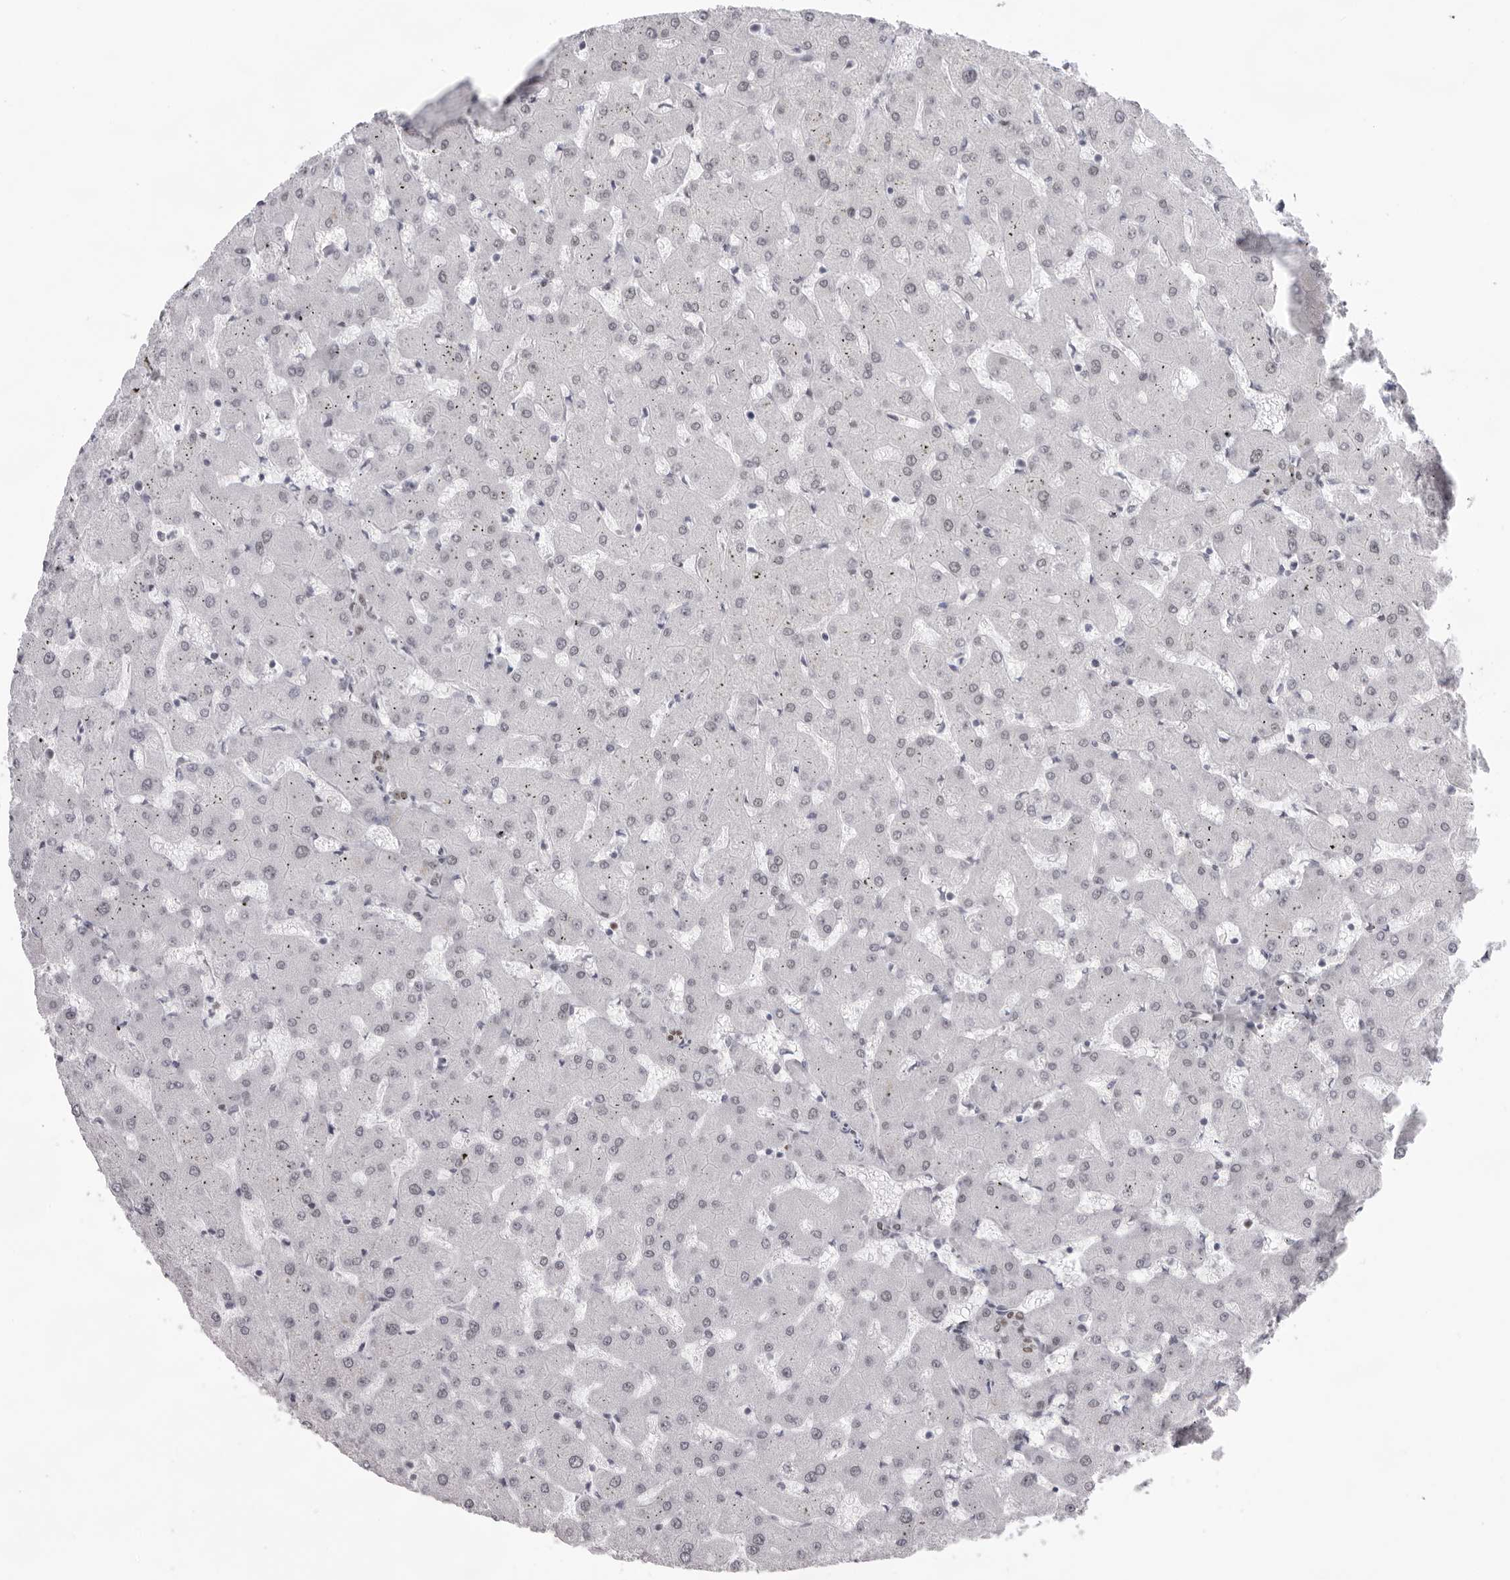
{"staining": {"intensity": "weak", "quantity": ">75%", "location": "nuclear"}, "tissue": "liver", "cell_type": "Cholangiocytes", "image_type": "normal", "snomed": [{"axis": "morphology", "description": "Normal tissue, NOS"}, {"axis": "topography", "description": "Liver"}], "caption": "A photomicrograph of liver stained for a protein reveals weak nuclear brown staining in cholangiocytes. The staining was performed using DAB to visualize the protein expression in brown, while the nuclei were stained in blue with hematoxylin (Magnification: 20x).", "gene": "IRF2BP2", "patient": {"sex": "female", "age": 63}}